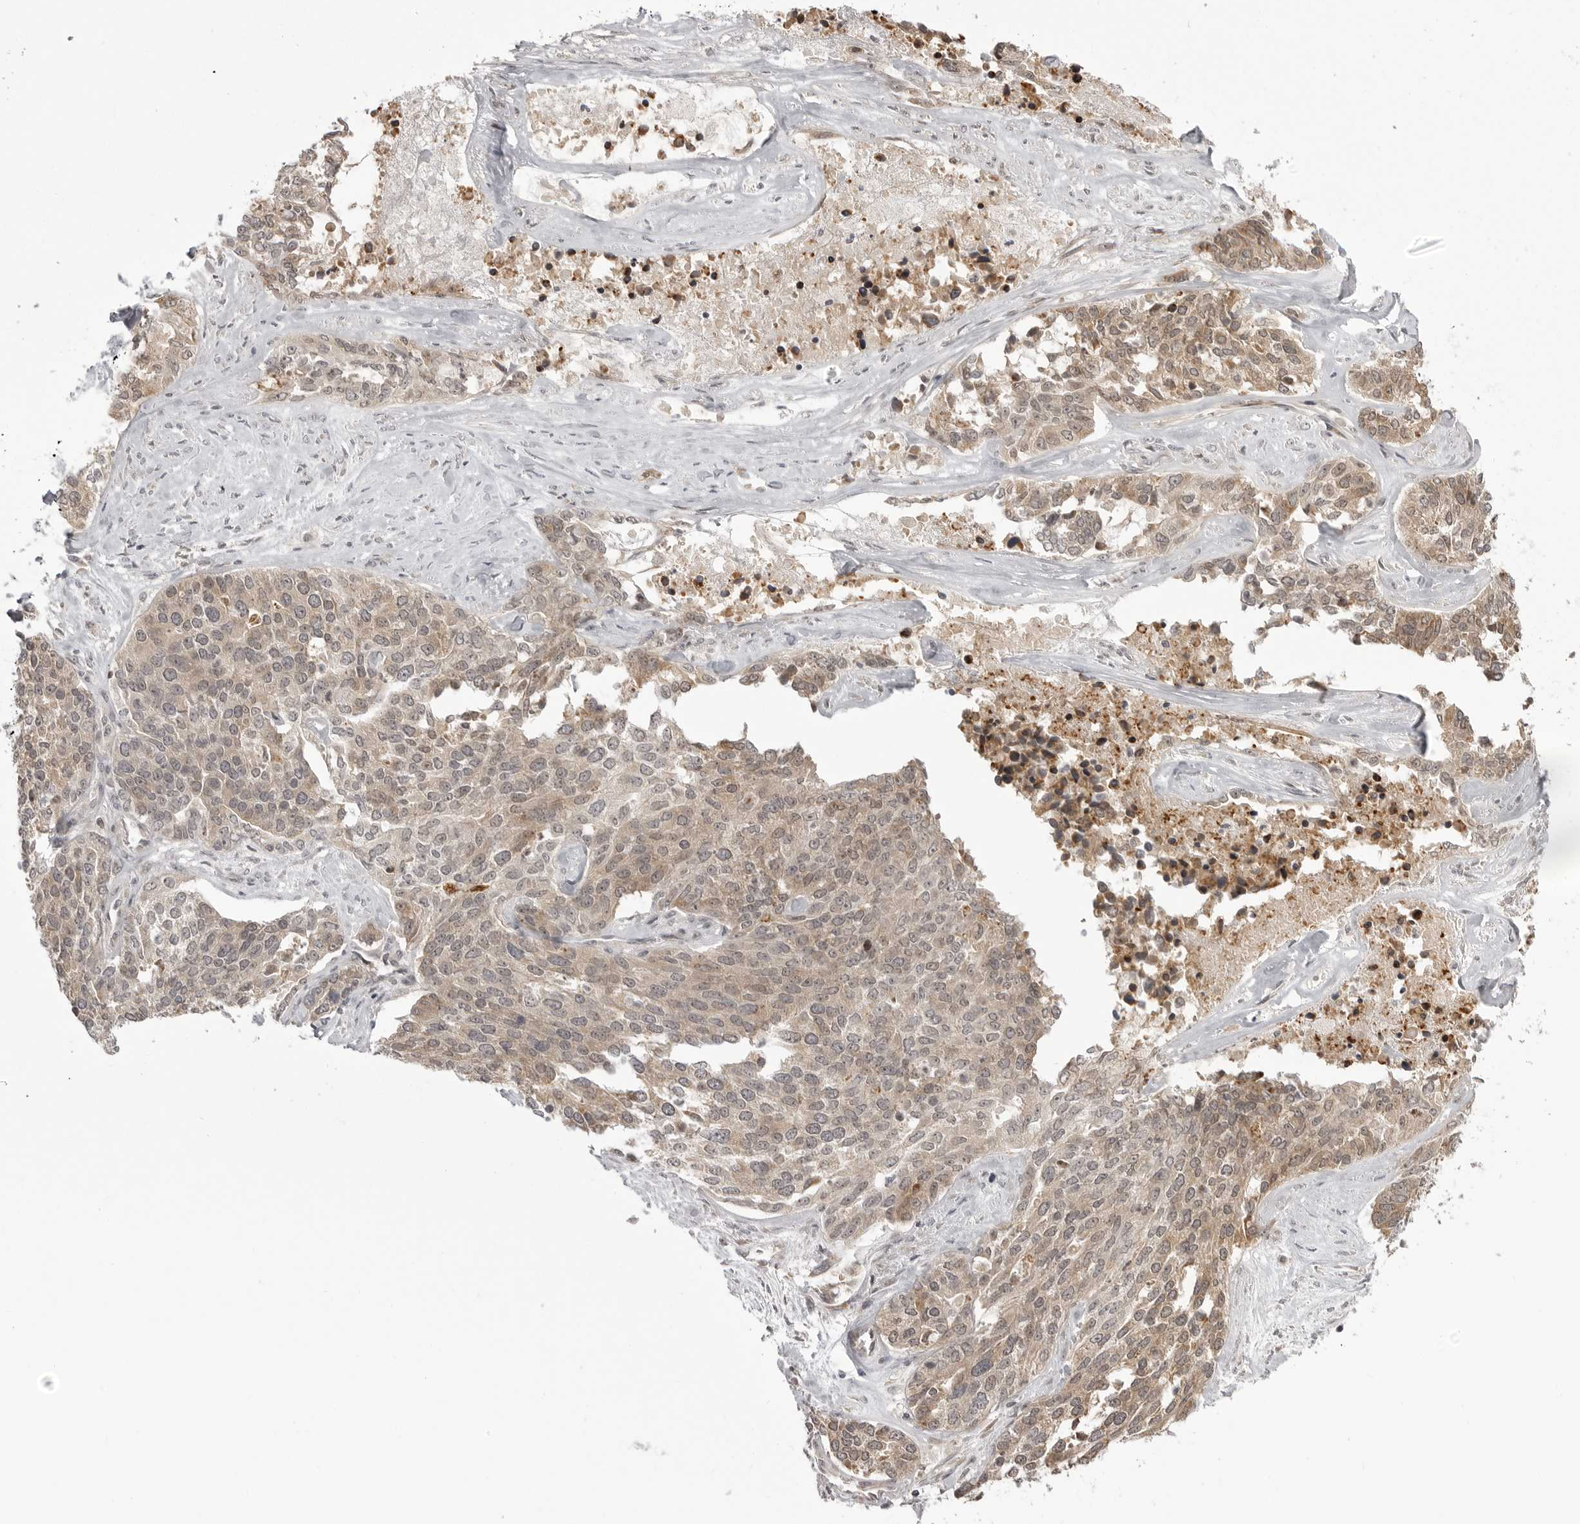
{"staining": {"intensity": "weak", "quantity": ">75%", "location": "cytoplasmic/membranous"}, "tissue": "ovarian cancer", "cell_type": "Tumor cells", "image_type": "cancer", "snomed": [{"axis": "morphology", "description": "Cystadenocarcinoma, serous, NOS"}, {"axis": "topography", "description": "Ovary"}], "caption": "This is an image of immunohistochemistry (IHC) staining of ovarian serous cystadenocarcinoma, which shows weak staining in the cytoplasmic/membranous of tumor cells.", "gene": "PTK2B", "patient": {"sex": "female", "age": 44}}